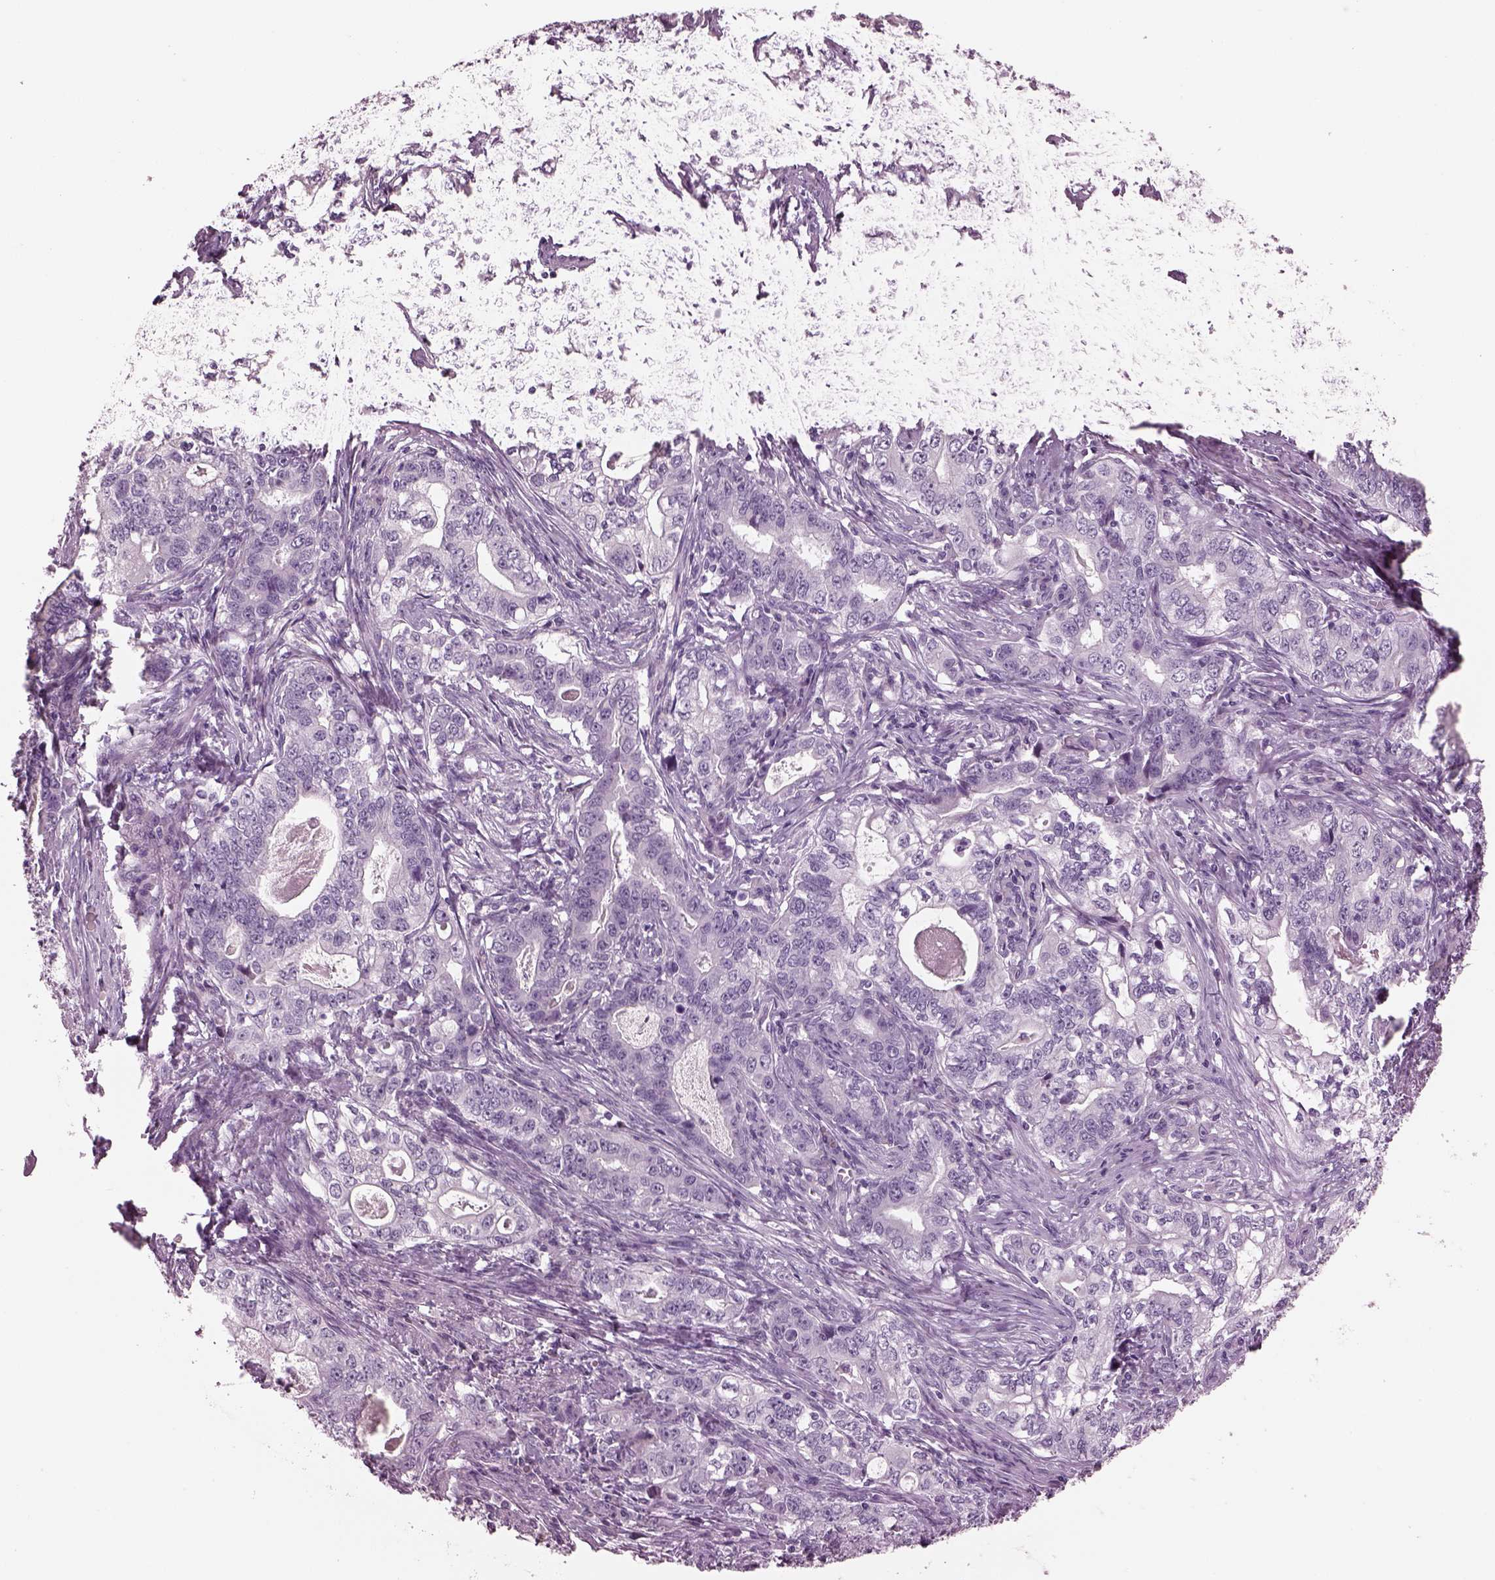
{"staining": {"intensity": "negative", "quantity": "none", "location": "none"}, "tissue": "stomach cancer", "cell_type": "Tumor cells", "image_type": "cancer", "snomed": [{"axis": "morphology", "description": "Adenocarcinoma, NOS"}, {"axis": "topography", "description": "Stomach, lower"}], "caption": "Protein analysis of stomach cancer exhibits no significant expression in tumor cells.", "gene": "CYLC1", "patient": {"sex": "female", "age": 72}}